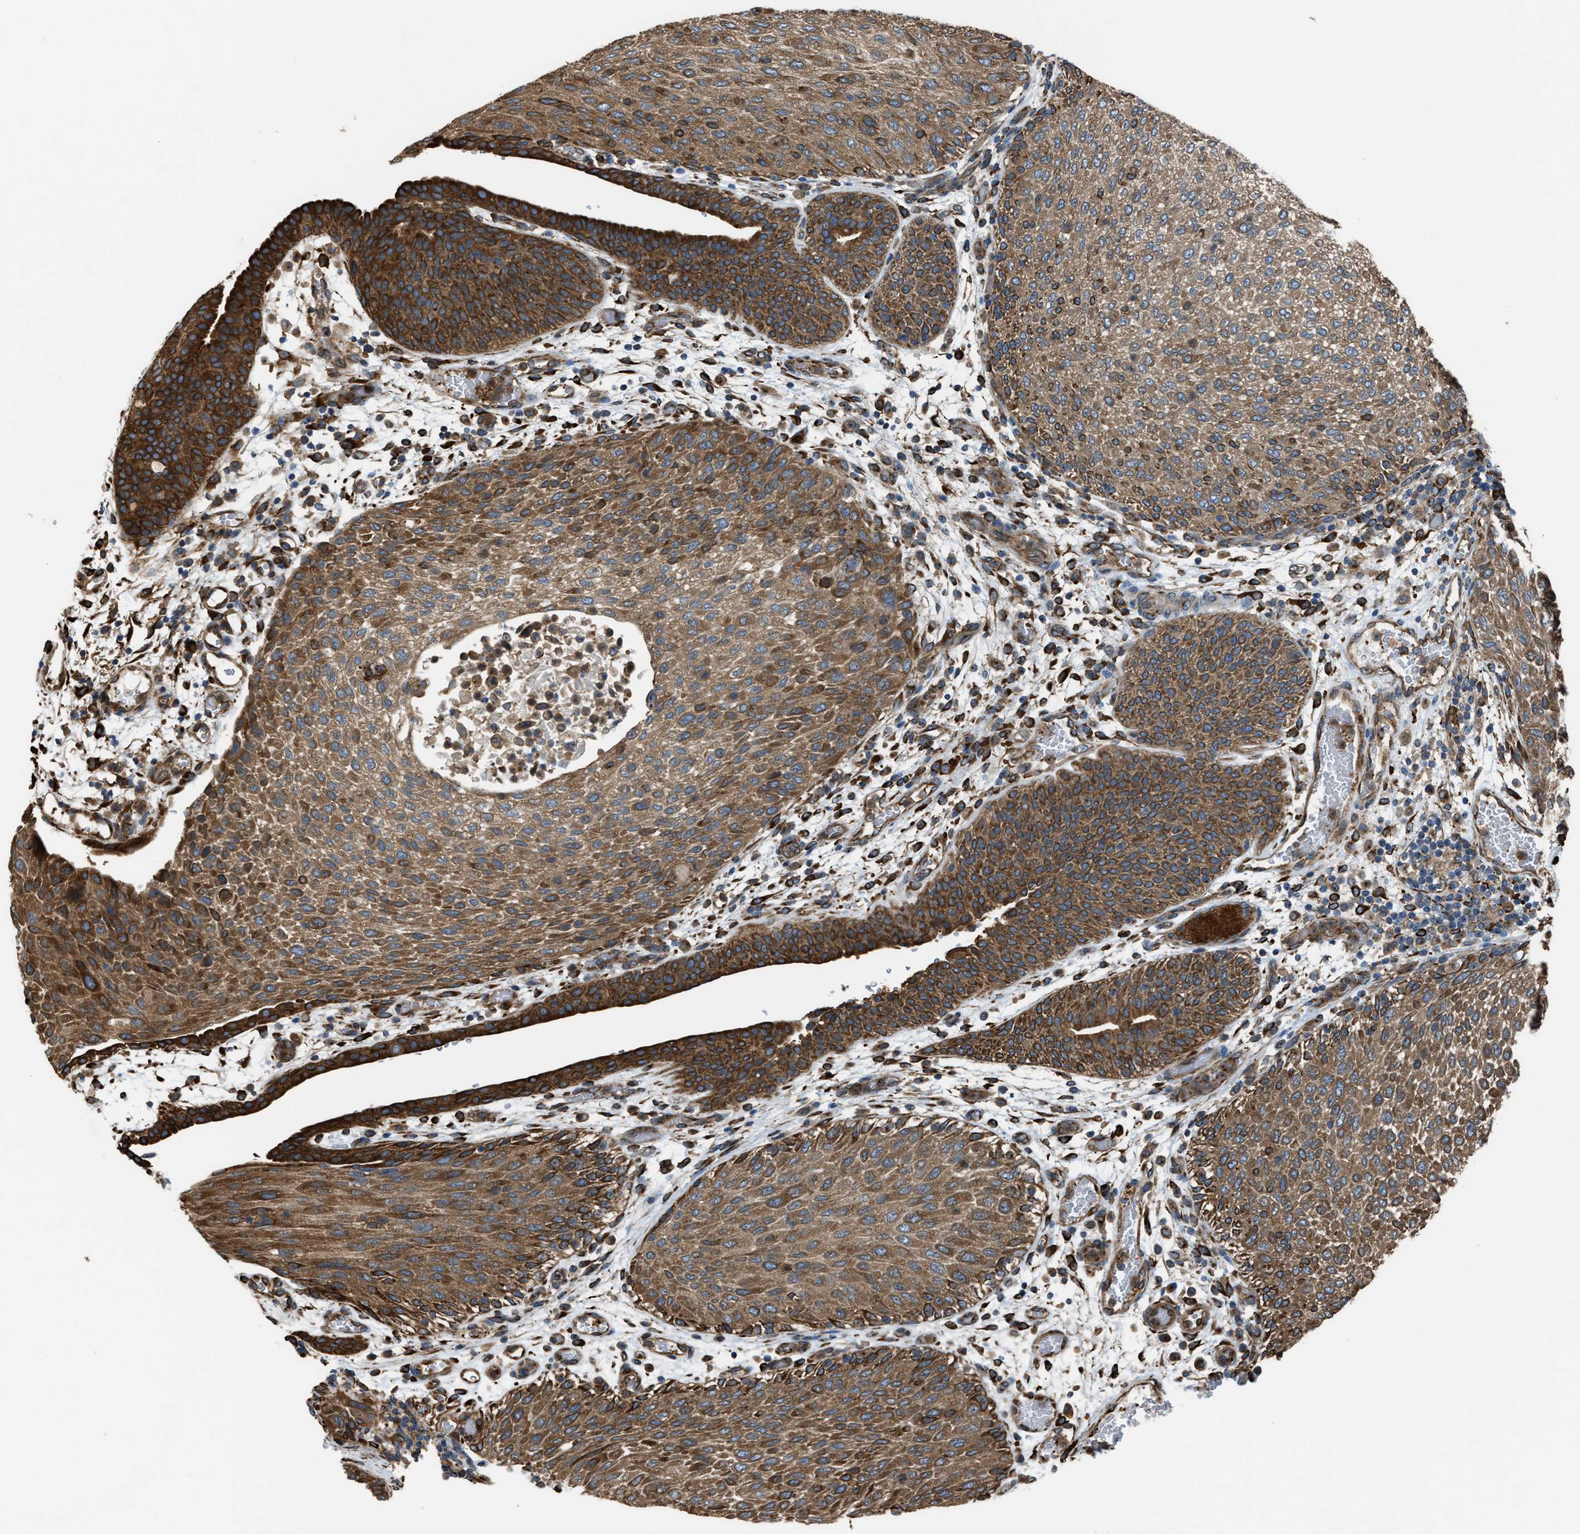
{"staining": {"intensity": "moderate", "quantity": ">75%", "location": "cytoplasmic/membranous"}, "tissue": "urothelial cancer", "cell_type": "Tumor cells", "image_type": "cancer", "snomed": [{"axis": "morphology", "description": "Urothelial carcinoma, Low grade"}, {"axis": "morphology", "description": "Urothelial carcinoma, High grade"}, {"axis": "topography", "description": "Urinary bladder"}], "caption": "Immunohistochemistry (IHC) micrograph of high-grade urothelial carcinoma stained for a protein (brown), which reveals medium levels of moderate cytoplasmic/membranous expression in about >75% of tumor cells.", "gene": "TRPC1", "patient": {"sex": "male", "age": 35}}